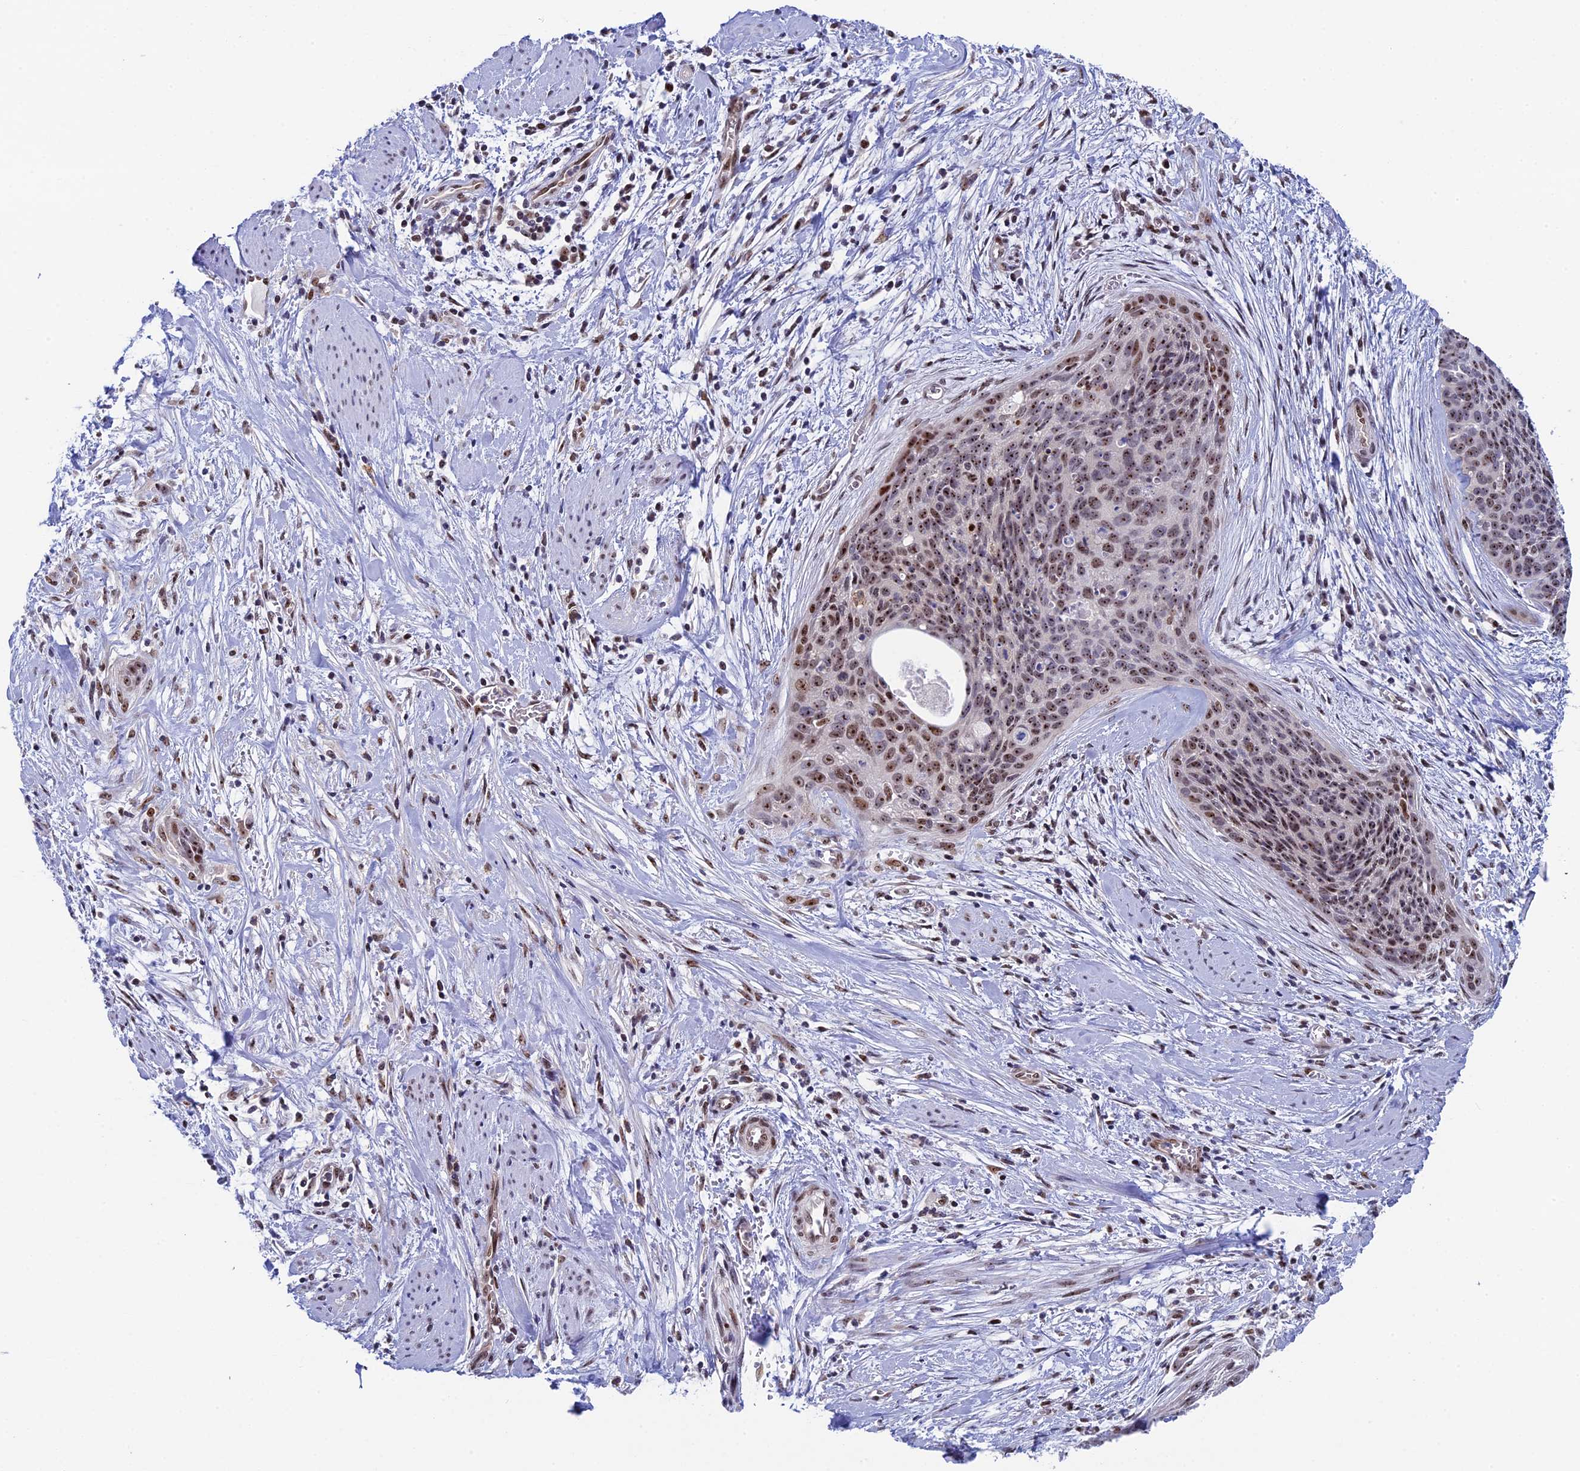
{"staining": {"intensity": "moderate", "quantity": ">75%", "location": "nuclear"}, "tissue": "cervical cancer", "cell_type": "Tumor cells", "image_type": "cancer", "snomed": [{"axis": "morphology", "description": "Squamous cell carcinoma, NOS"}, {"axis": "topography", "description": "Cervix"}], "caption": "This is an image of immunohistochemistry staining of cervical cancer (squamous cell carcinoma), which shows moderate staining in the nuclear of tumor cells.", "gene": "CCDC86", "patient": {"sex": "female", "age": 55}}